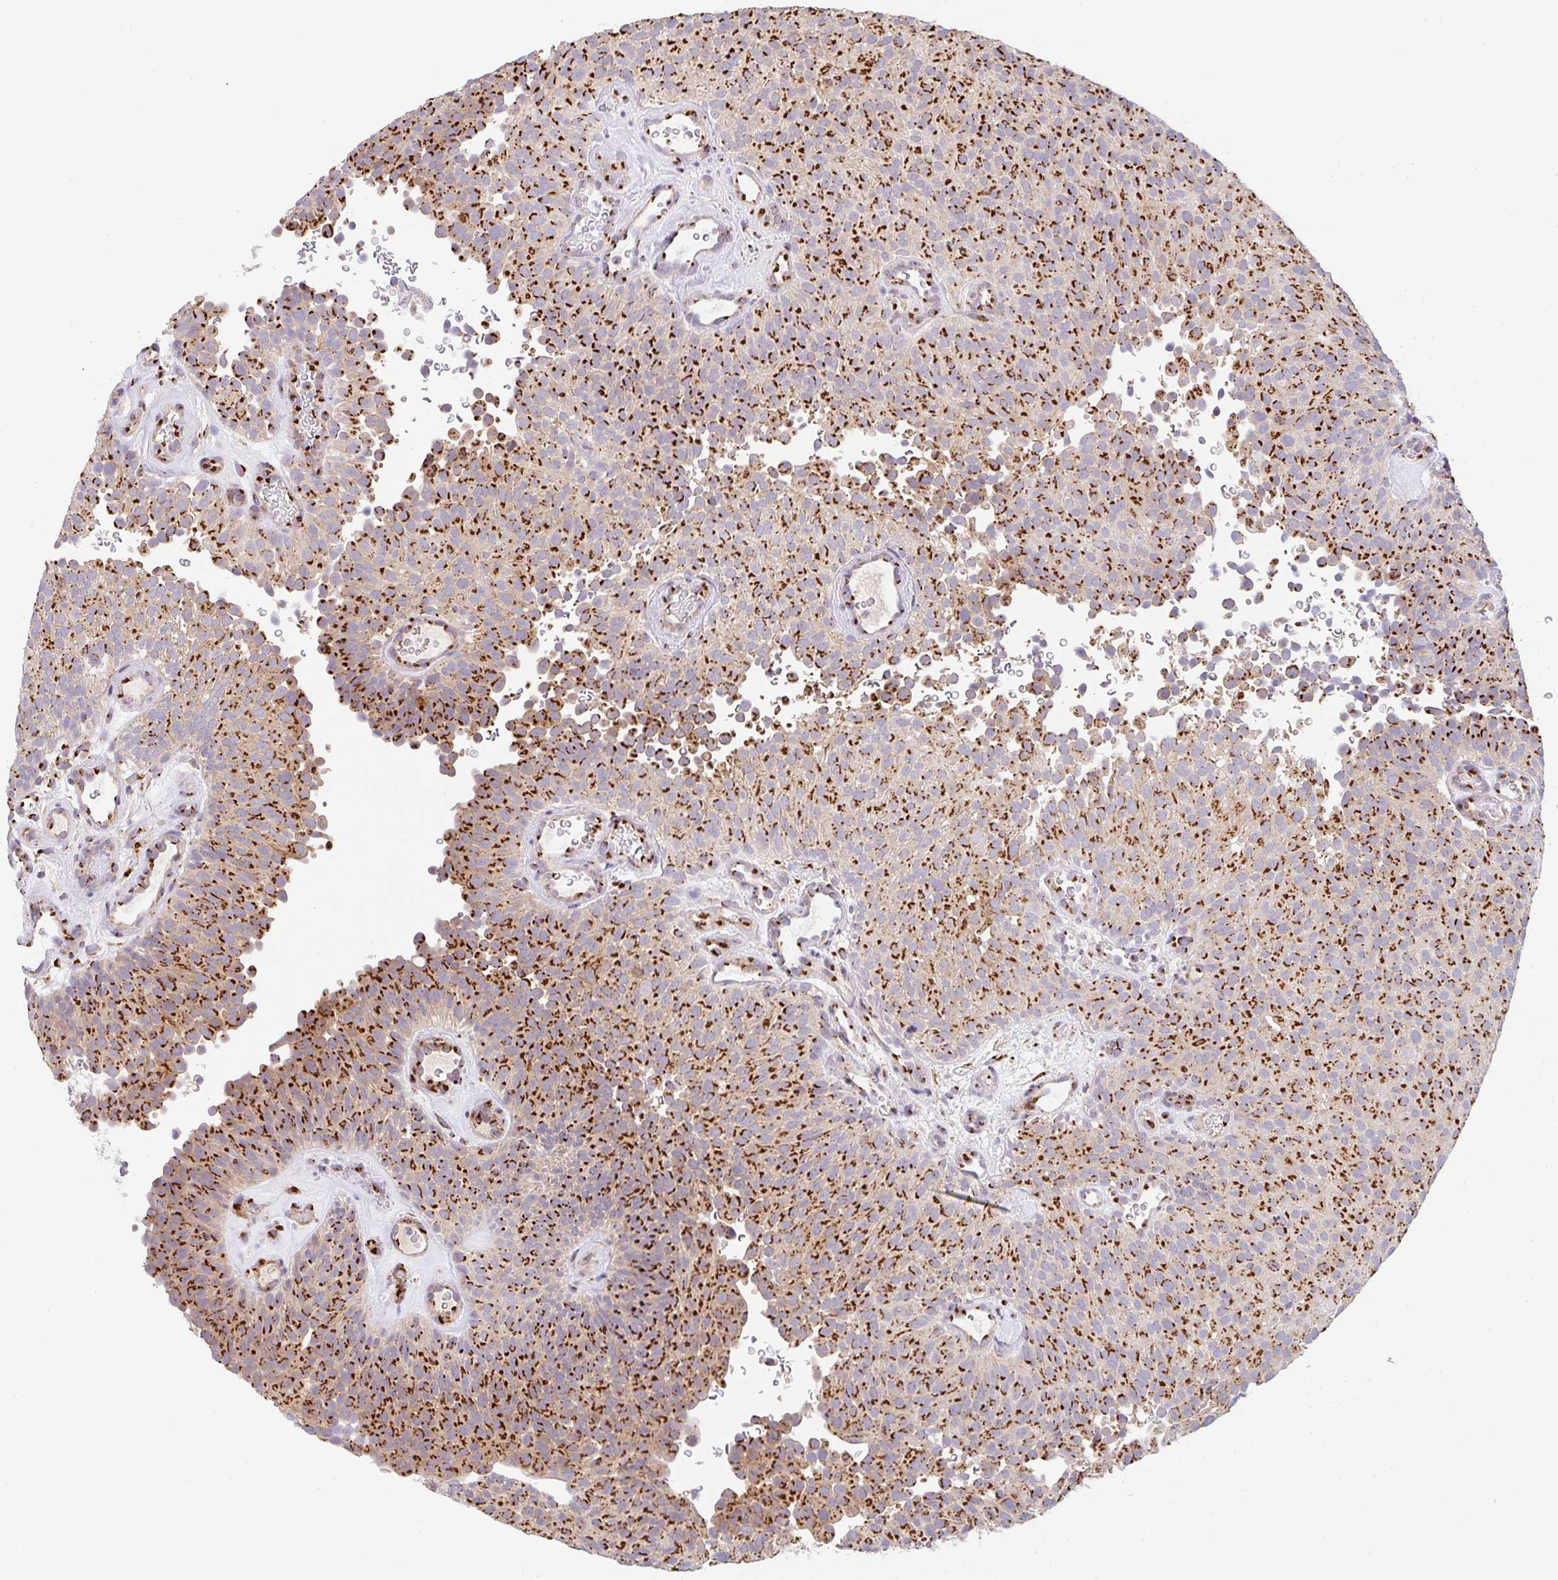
{"staining": {"intensity": "strong", "quantity": ">75%", "location": "cytoplasmic/membranous"}, "tissue": "urothelial cancer", "cell_type": "Tumor cells", "image_type": "cancer", "snomed": [{"axis": "morphology", "description": "Urothelial carcinoma, Low grade"}, {"axis": "topography", "description": "Urinary bladder"}], "caption": "DAB immunohistochemical staining of urothelial cancer exhibits strong cytoplasmic/membranous protein expression in about >75% of tumor cells. Nuclei are stained in blue.", "gene": "PROSER3", "patient": {"sex": "male", "age": 78}}